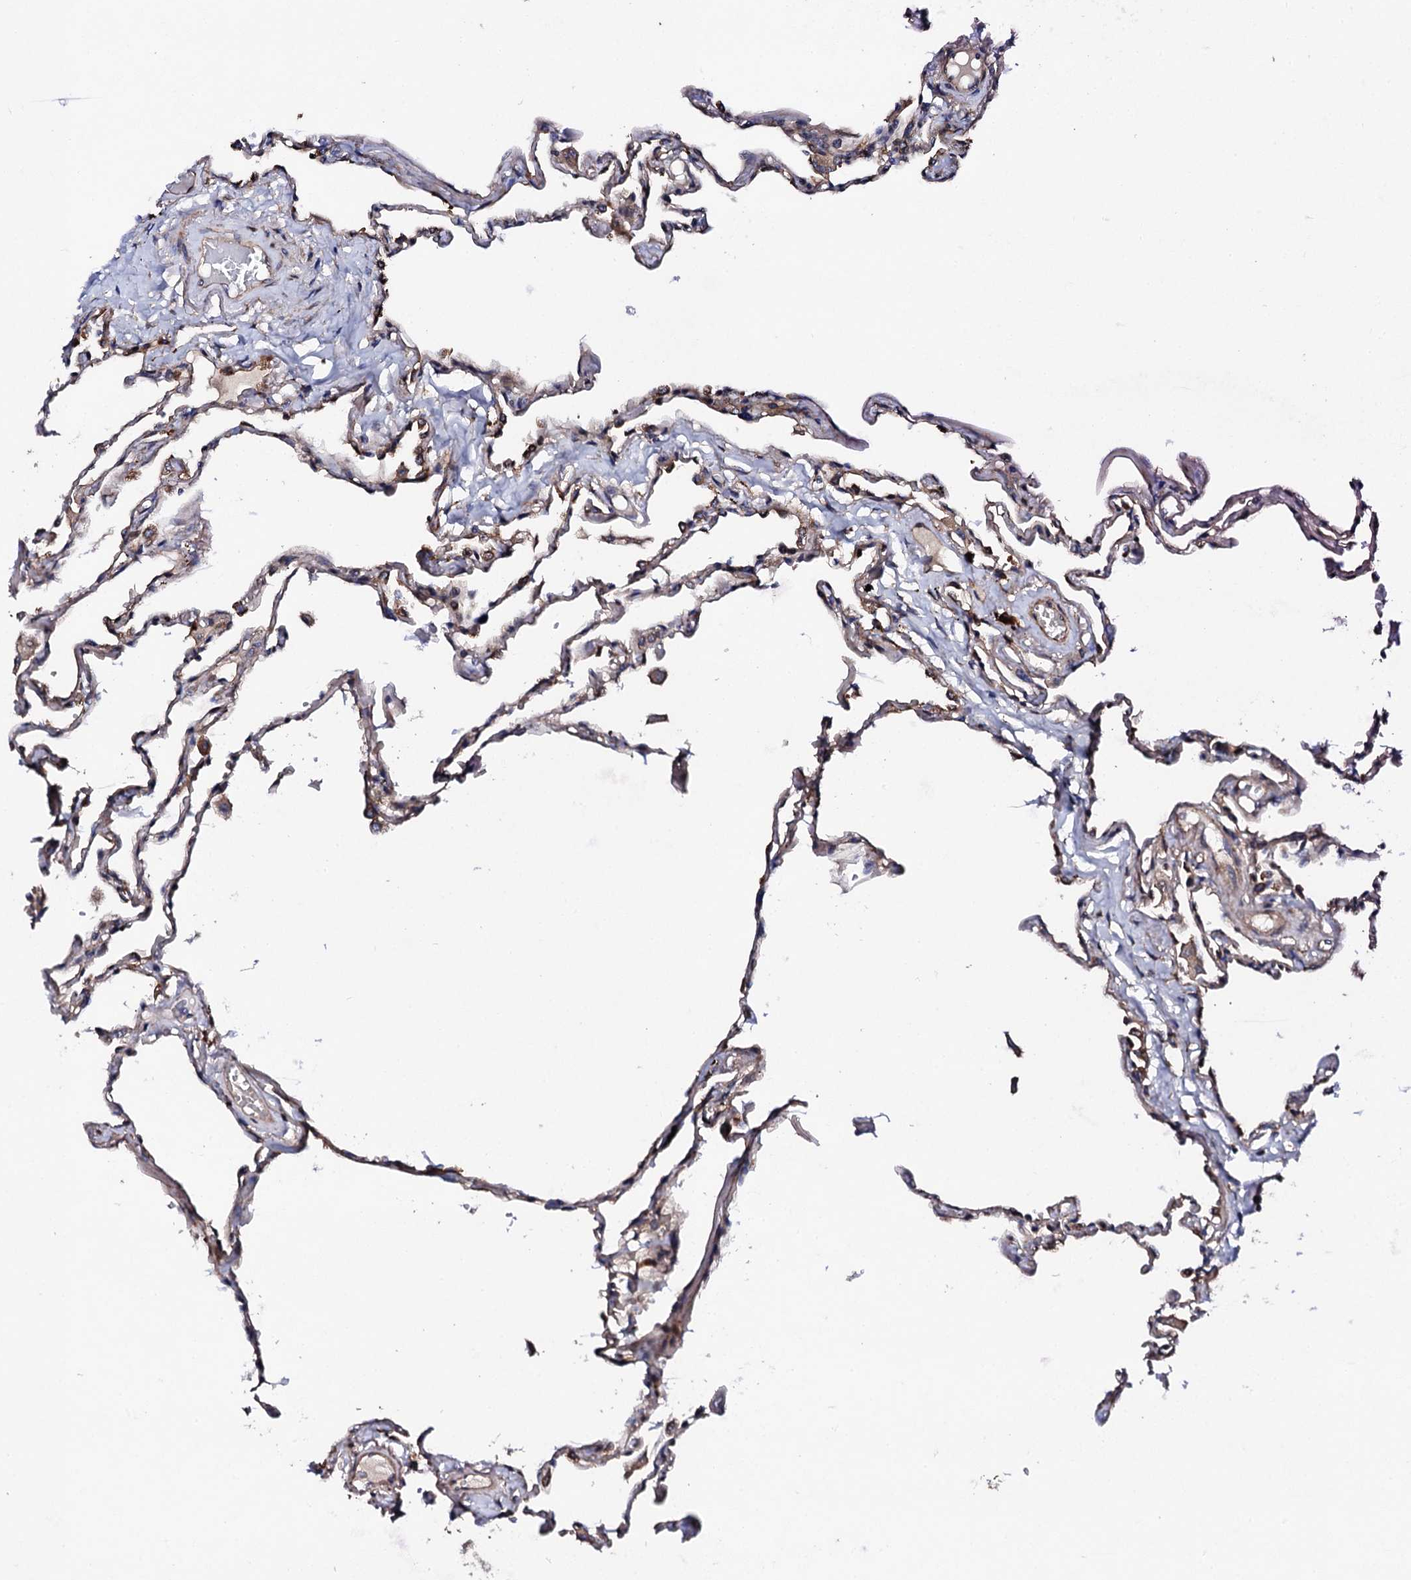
{"staining": {"intensity": "weak", "quantity": ">75%", "location": "cytoplasmic/membranous"}, "tissue": "lung", "cell_type": "Alveolar cells", "image_type": "normal", "snomed": [{"axis": "morphology", "description": "Normal tissue, NOS"}, {"axis": "topography", "description": "Lung"}], "caption": "Weak cytoplasmic/membranous expression is identified in approximately >75% of alveolar cells in unremarkable lung. The staining is performed using DAB (3,3'-diaminobenzidine) brown chromogen to label protein expression. The nuclei are counter-stained blue using hematoxylin.", "gene": "LIPT2", "patient": {"sex": "female", "age": 67}}